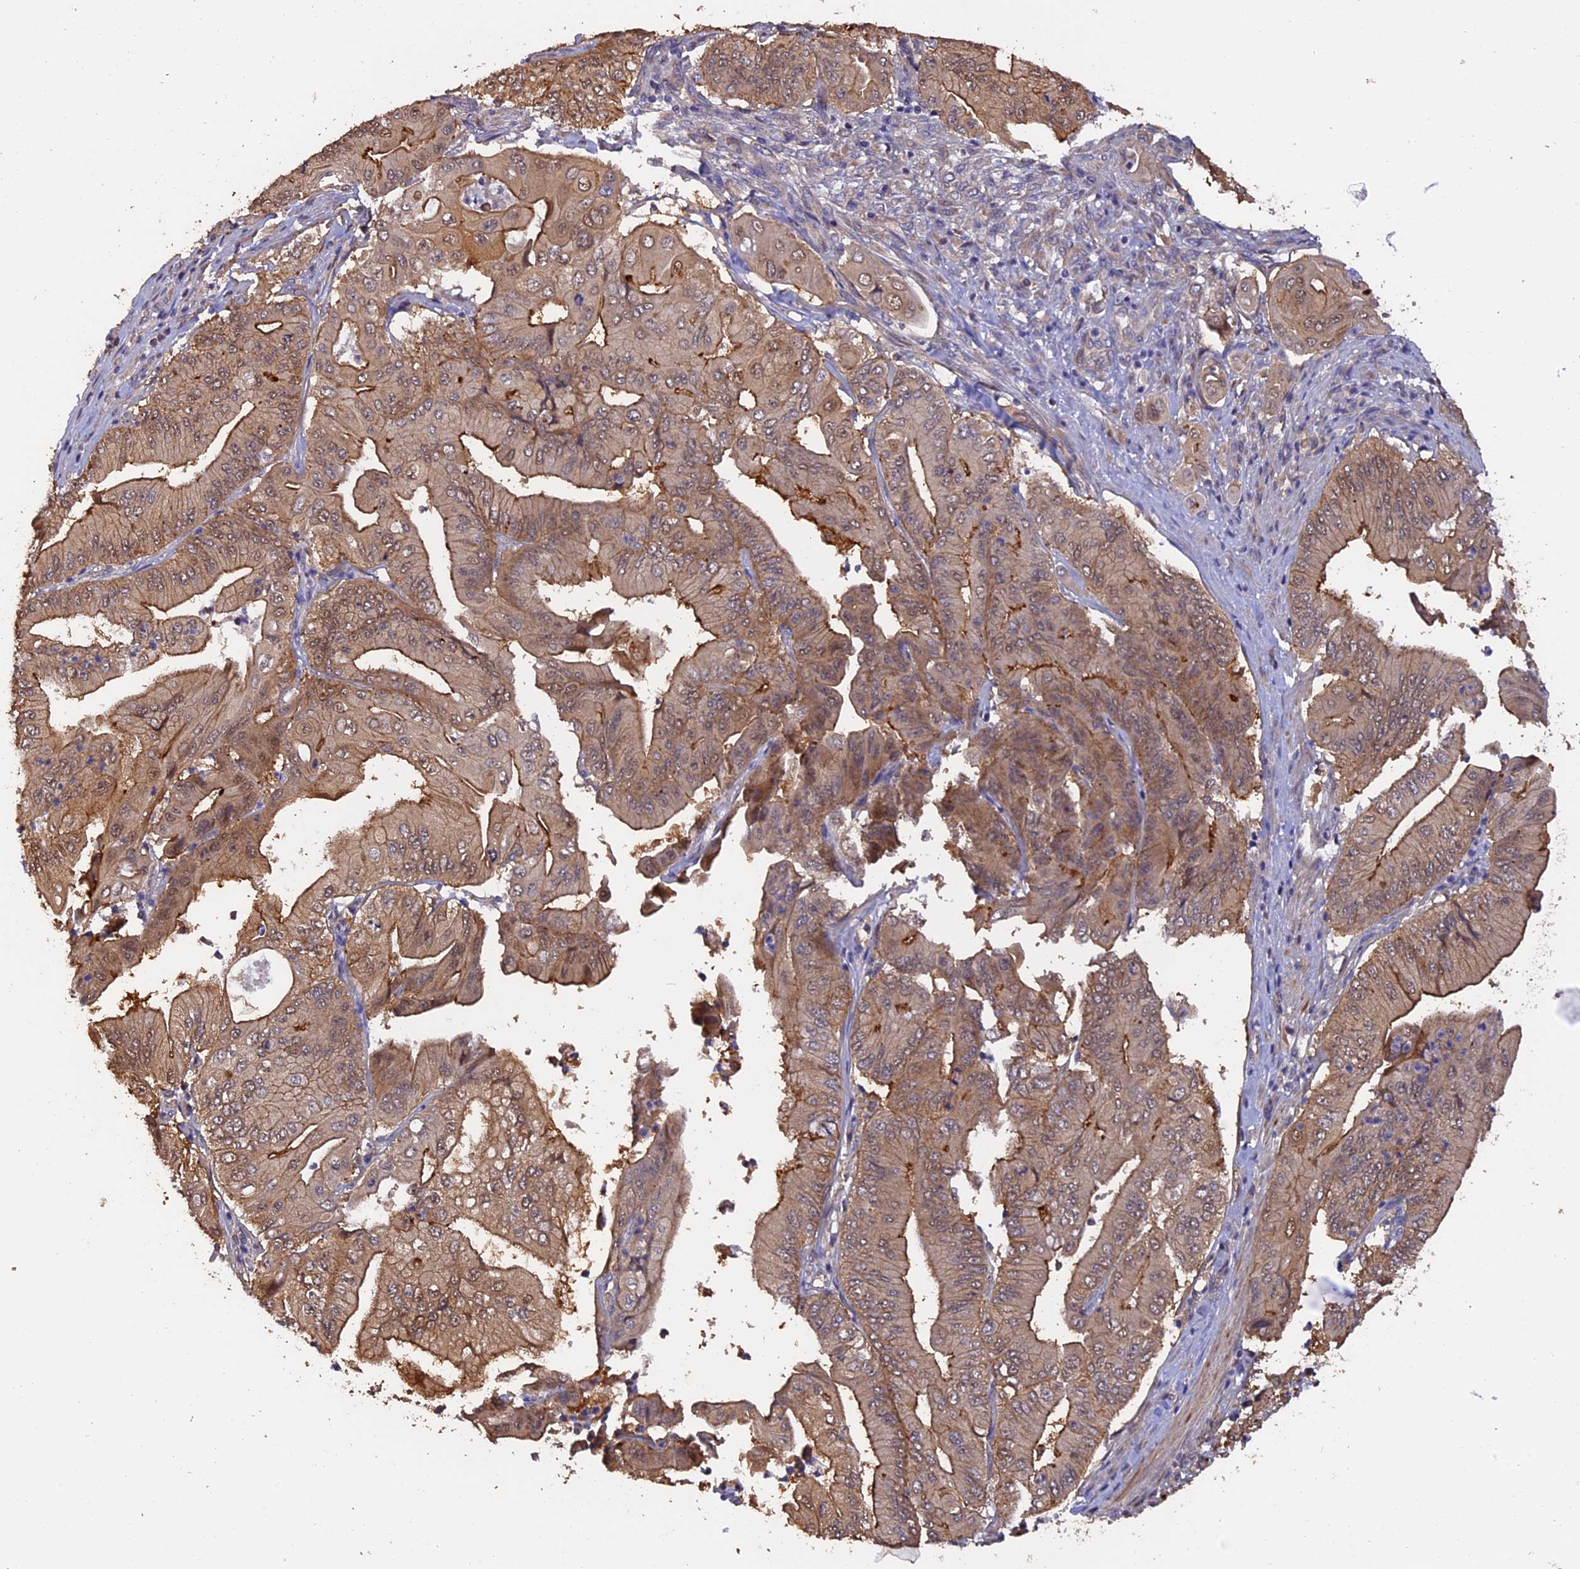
{"staining": {"intensity": "moderate", "quantity": "25%-75%", "location": "cytoplasmic/membranous,nuclear"}, "tissue": "pancreatic cancer", "cell_type": "Tumor cells", "image_type": "cancer", "snomed": [{"axis": "morphology", "description": "Adenocarcinoma, NOS"}, {"axis": "topography", "description": "Pancreas"}], "caption": "This photomicrograph displays pancreatic cancer (adenocarcinoma) stained with IHC to label a protein in brown. The cytoplasmic/membranous and nuclear of tumor cells show moderate positivity for the protein. Nuclei are counter-stained blue.", "gene": "RASAL1", "patient": {"sex": "female", "age": 77}}